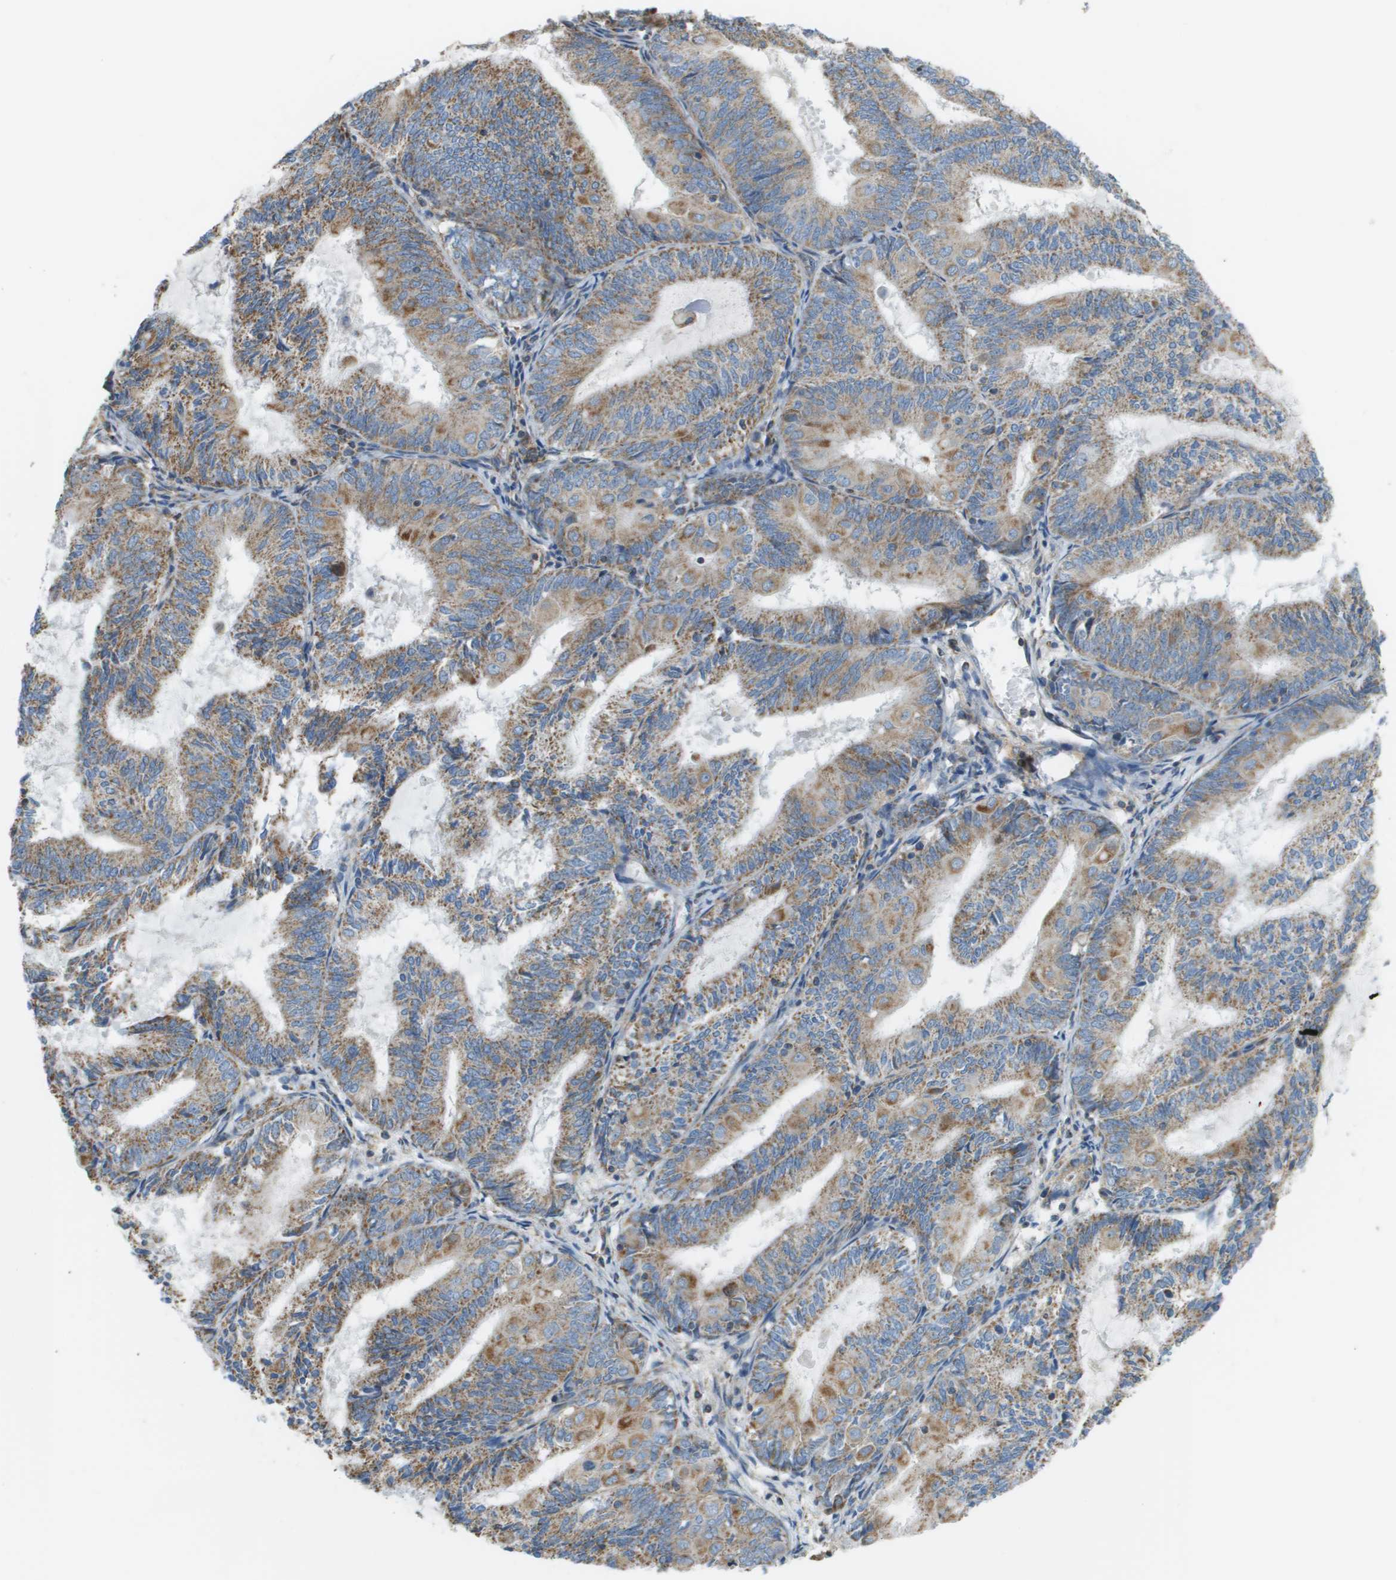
{"staining": {"intensity": "moderate", "quantity": ">75%", "location": "cytoplasmic/membranous"}, "tissue": "endometrial cancer", "cell_type": "Tumor cells", "image_type": "cancer", "snomed": [{"axis": "morphology", "description": "Adenocarcinoma, NOS"}, {"axis": "topography", "description": "Endometrium"}], "caption": "A brown stain highlights moderate cytoplasmic/membranous staining of a protein in adenocarcinoma (endometrial) tumor cells. Nuclei are stained in blue.", "gene": "TAOK3", "patient": {"sex": "female", "age": 81}}